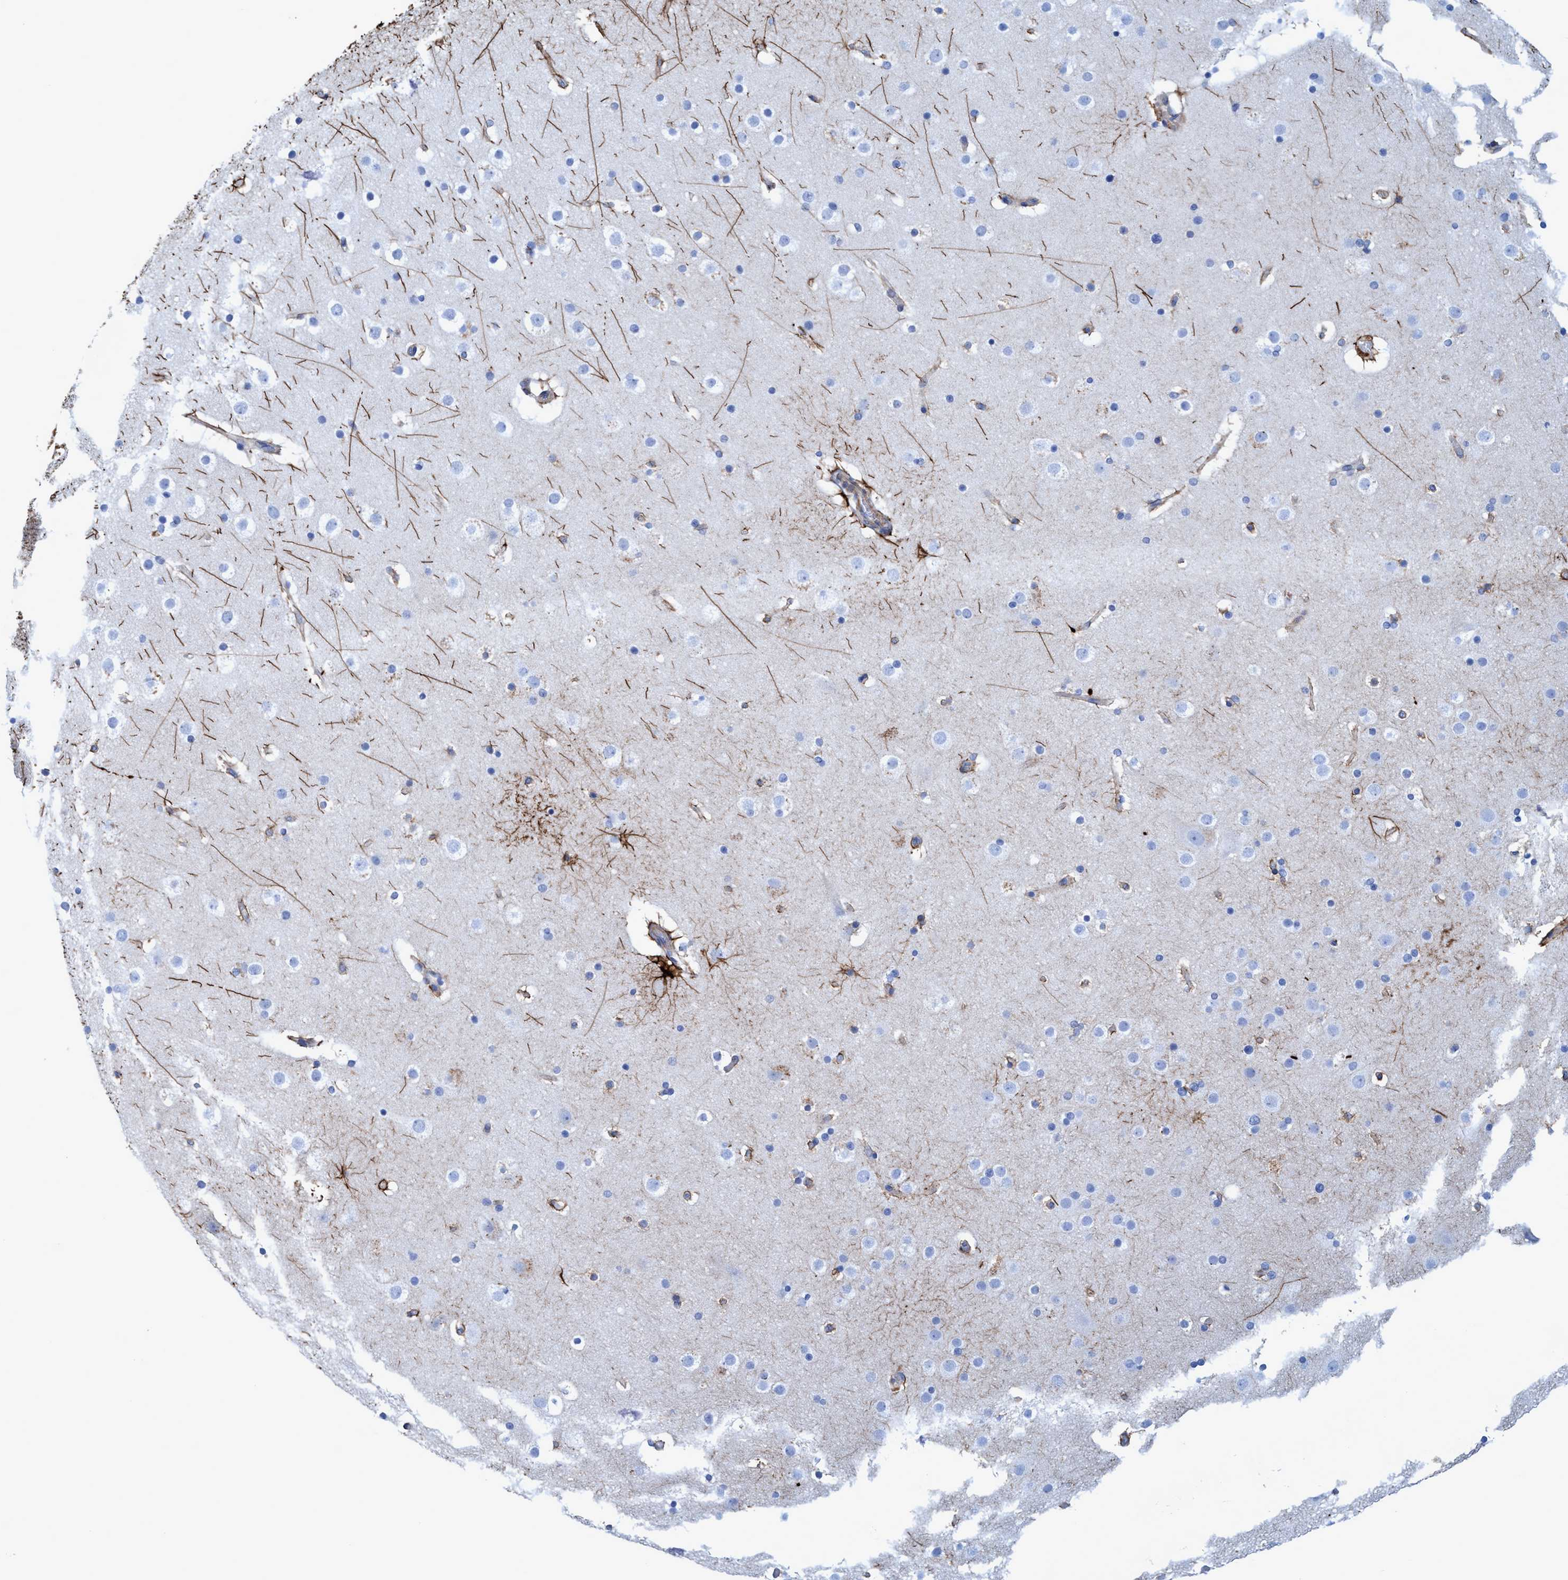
{"staining": {"intensity": "weak", "quantity": ">75%", "location": "cytoplasmic/membranous"}, "tissue": "cerebral cortex", "cell_type": "Endothelial cells", "image_type": "normal", "snomed": [{"axis": "morphology", "description": "Normal tissue, NOS"}, {"axis": "topography", "description": "Cerebral cortex"}], "caption": "Normal cerebral cortex displays weak cytoplasmic/membranous staining in approximately >75% of endothelial cells, visualized by immunohistochemistry.", "gene": "GULP1", "patient": {"sex": "male", "age": 57}}